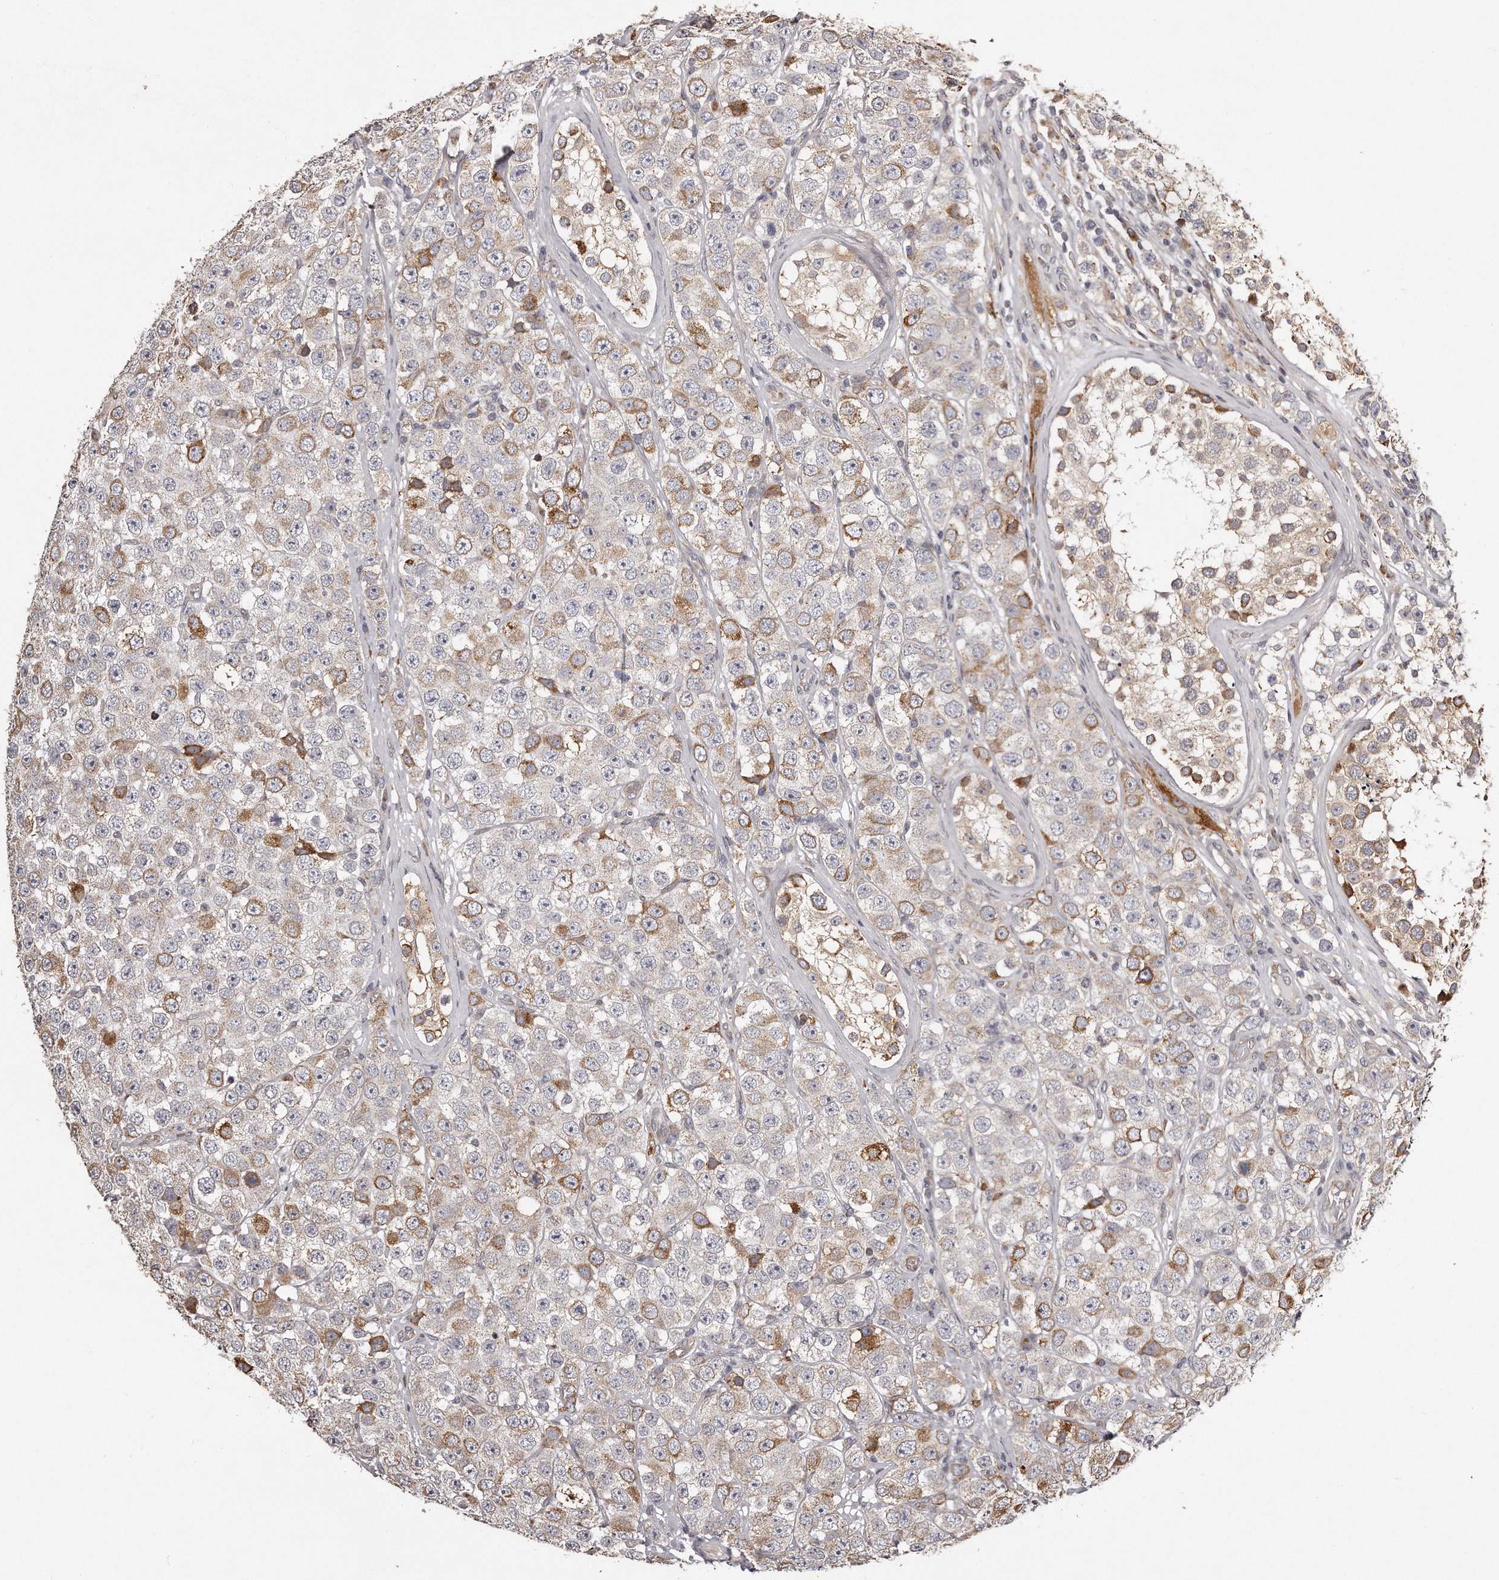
{"staining": {"intensity": "moderate", "quantity": "25%-75%", "location": "cytoplasmic/membranous"}, "tissue": "testis cancer", "cell_type": "Tumor cells", "image_type": "cancer", "snomed": [{"axis": "morphology", "description": "Seminoma, NOS"}, {"axis": "topography", "description": "Testis"}], "caption": "IHC of human seminoma (testis) exhibits medium levels of moderate cytoplasmic/membranous positivity in approximately 25%-75% of tumor cells.", "gene": "TRAPPC14", "patient": {"sex": "male", "age": 28}}